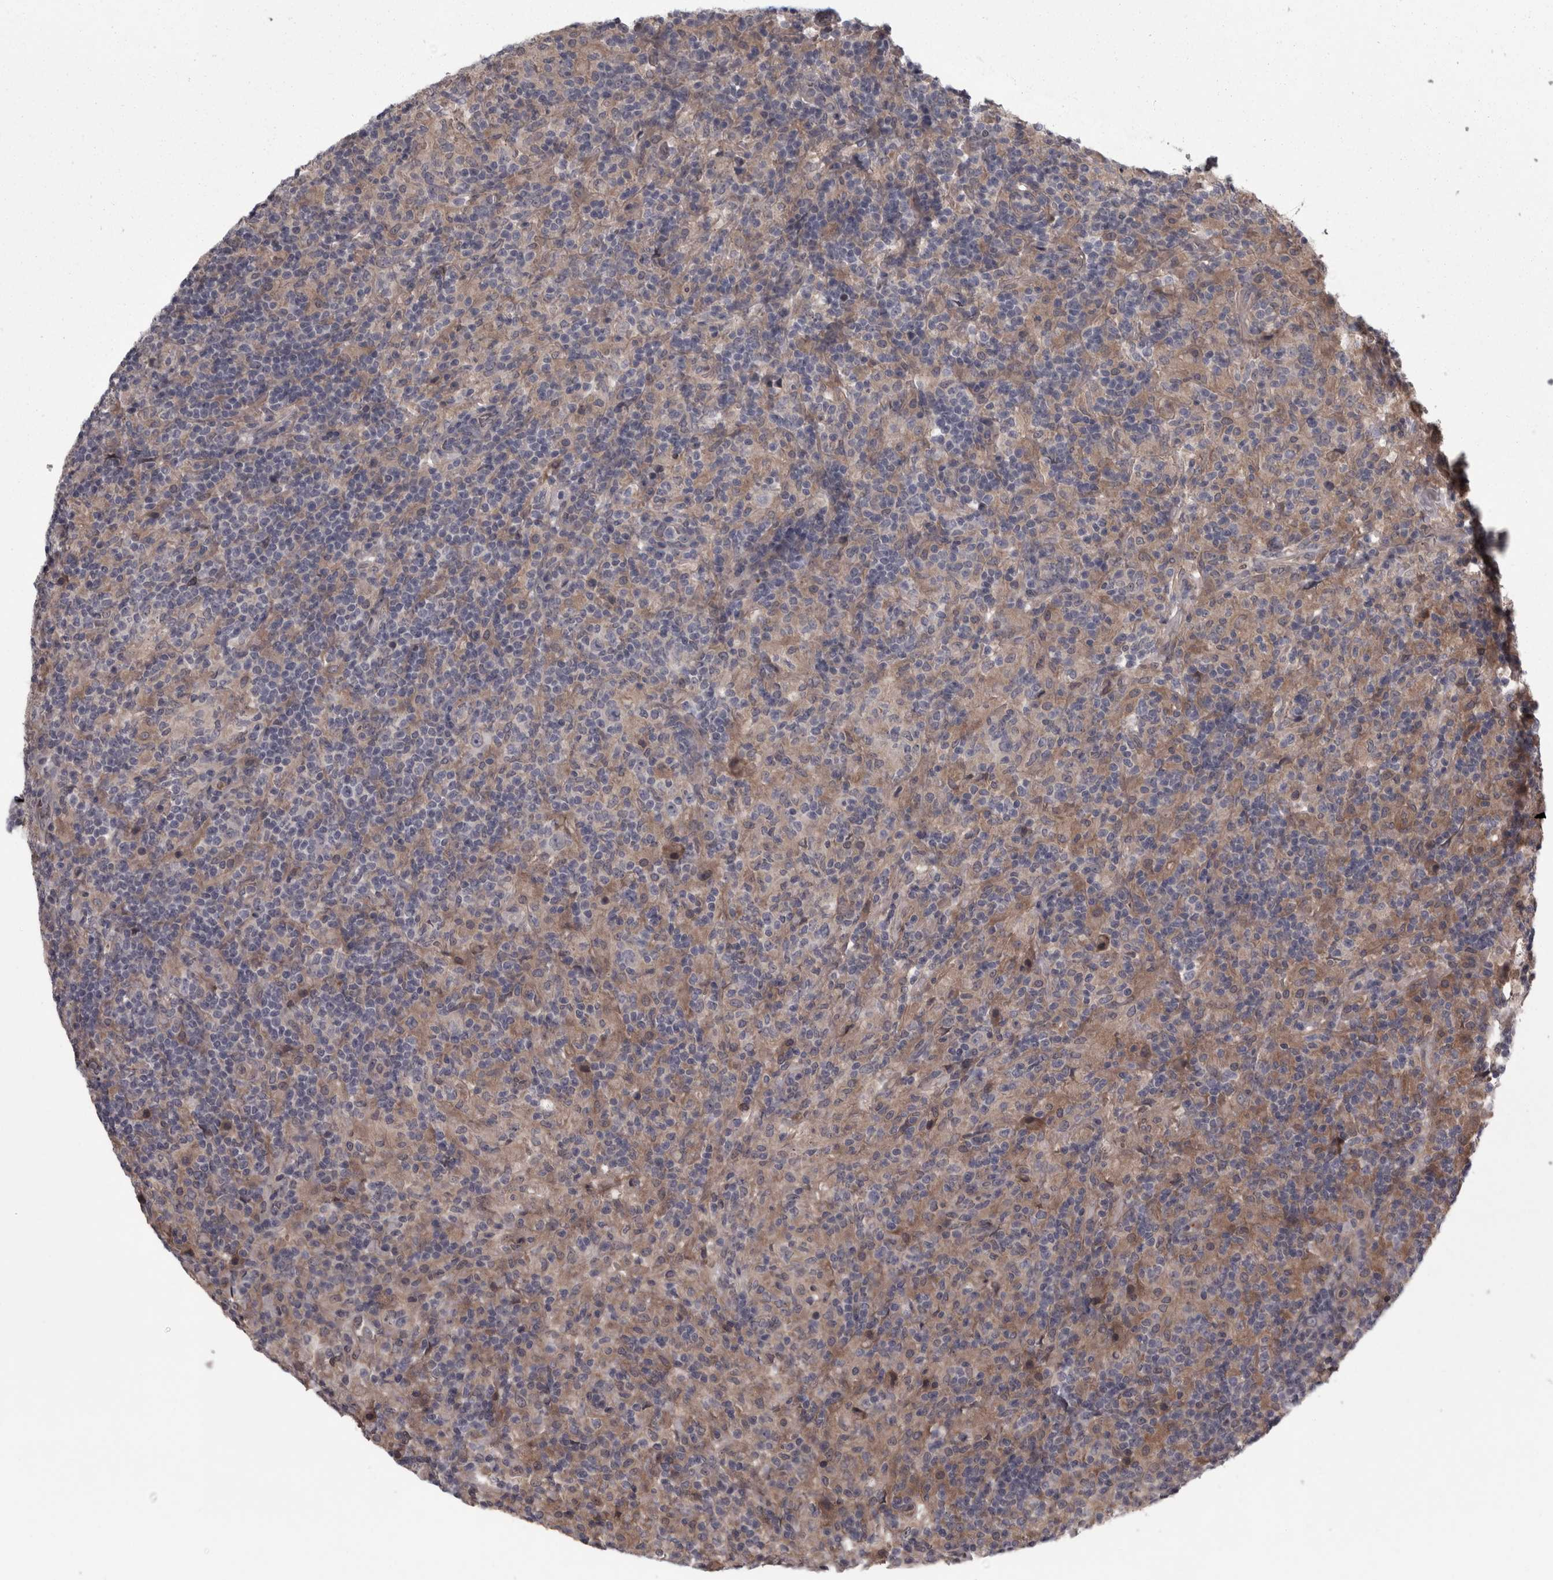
{"staining": {"intensity": "negative", "quantity": "none", "location": "none"}, "tissue": "lymphoma", "cell_type": "Tumor cells", "image_type": "cancer", "snomed": [{"axis": "morphology", "description": "Hodgkin's disease, NOS"}, {"axis": "topography", "description": "Lymph node"}], "caption": "There is no significant positivity in tumor cells of lymphoma.", "gene": "RSU1", "patient": {"sex": "male", "age": 70}}